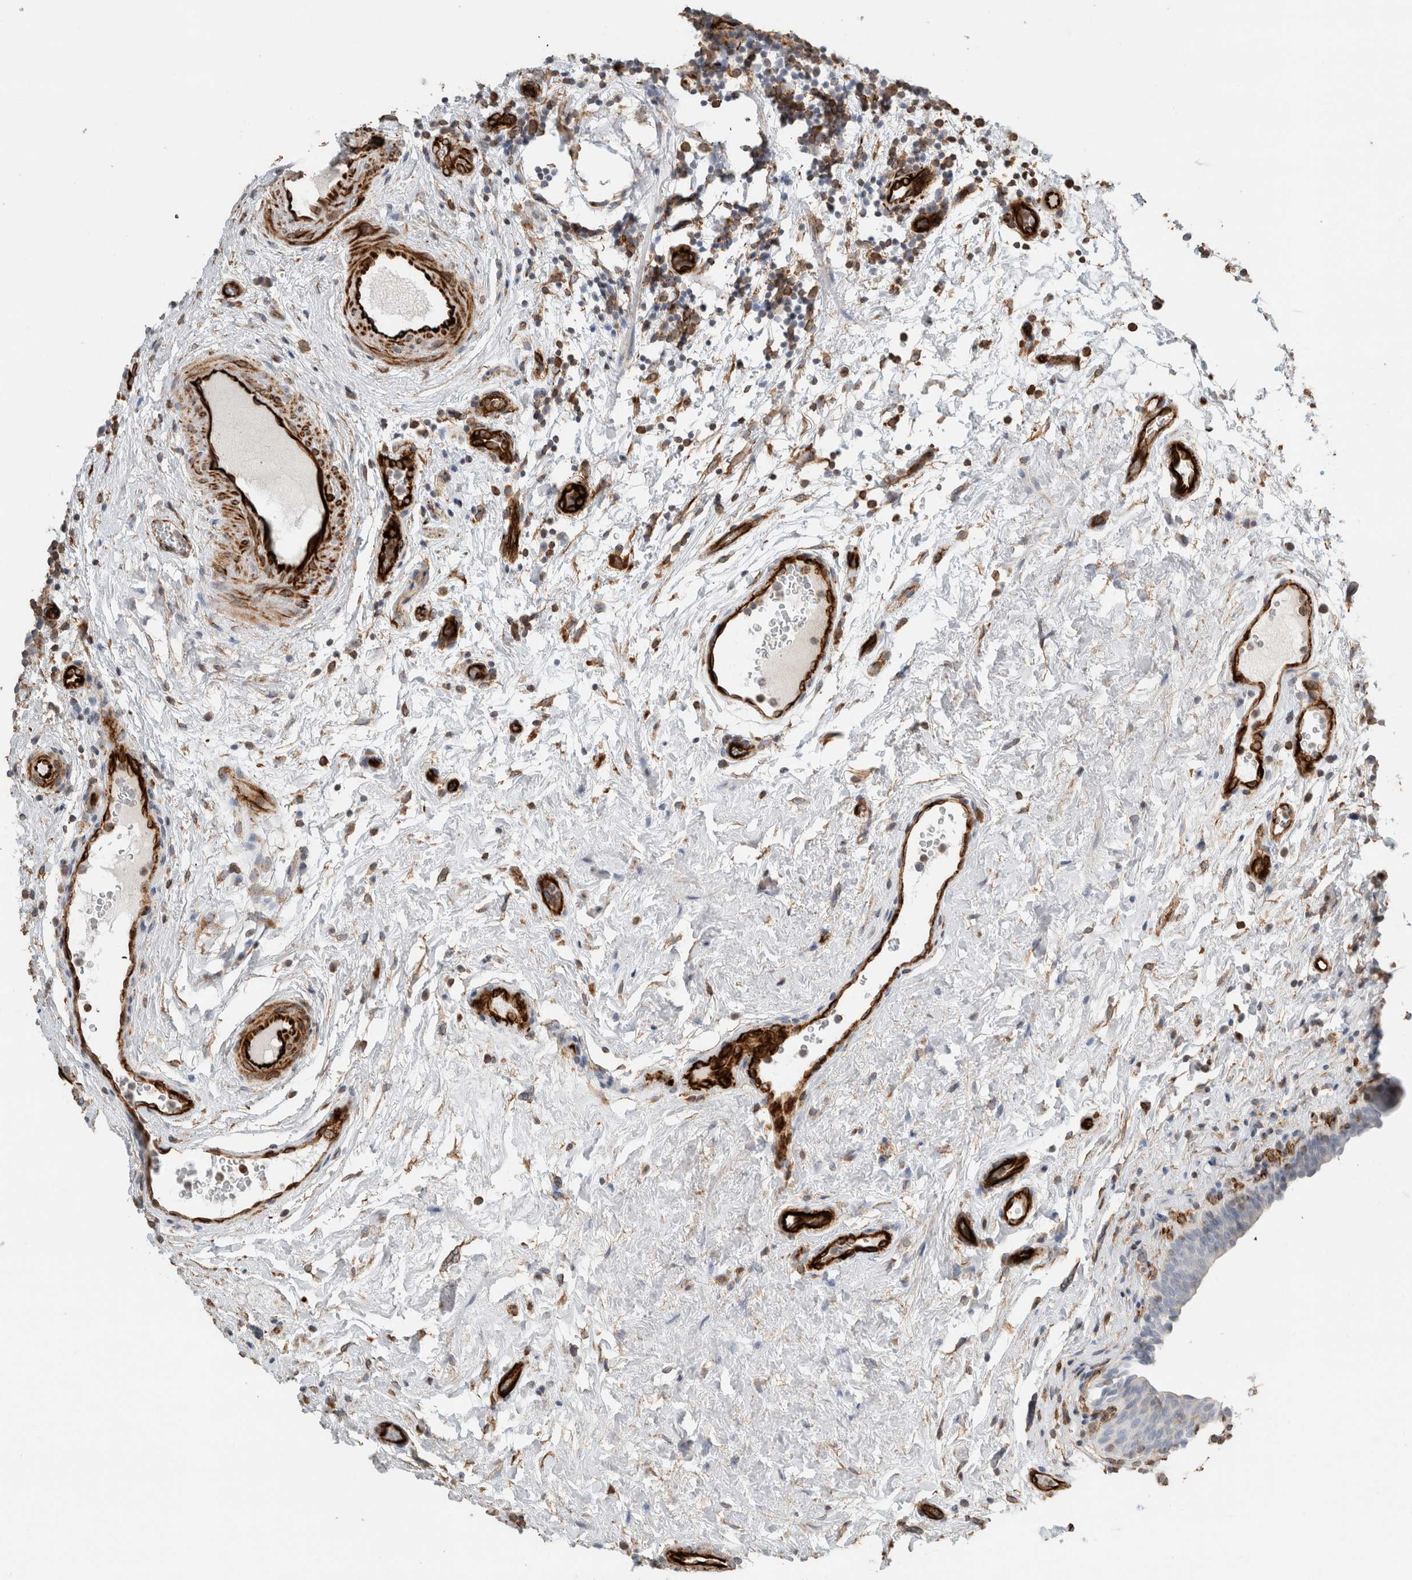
{"staining": {"intensity": "negative", "quantity": "none", "location": "none"}, "tissue": "urinary bladder", "cell_type": "Urothelial cells", "image_type": "normal", "snomed": [{"axis": "morphology", "description": "Normal tissue, NOS"}, {"axis": "topography", "description": "Urinary bladder"}], "caption": "DAB immunohistochemical staining of benign urinary bladder displays no significant expression in urothelial cells. (DAB IHC visualized using brightfield microscopy, high magnification).", "gene": "LY86", "patient": {"sex": "male", "age": 83}}